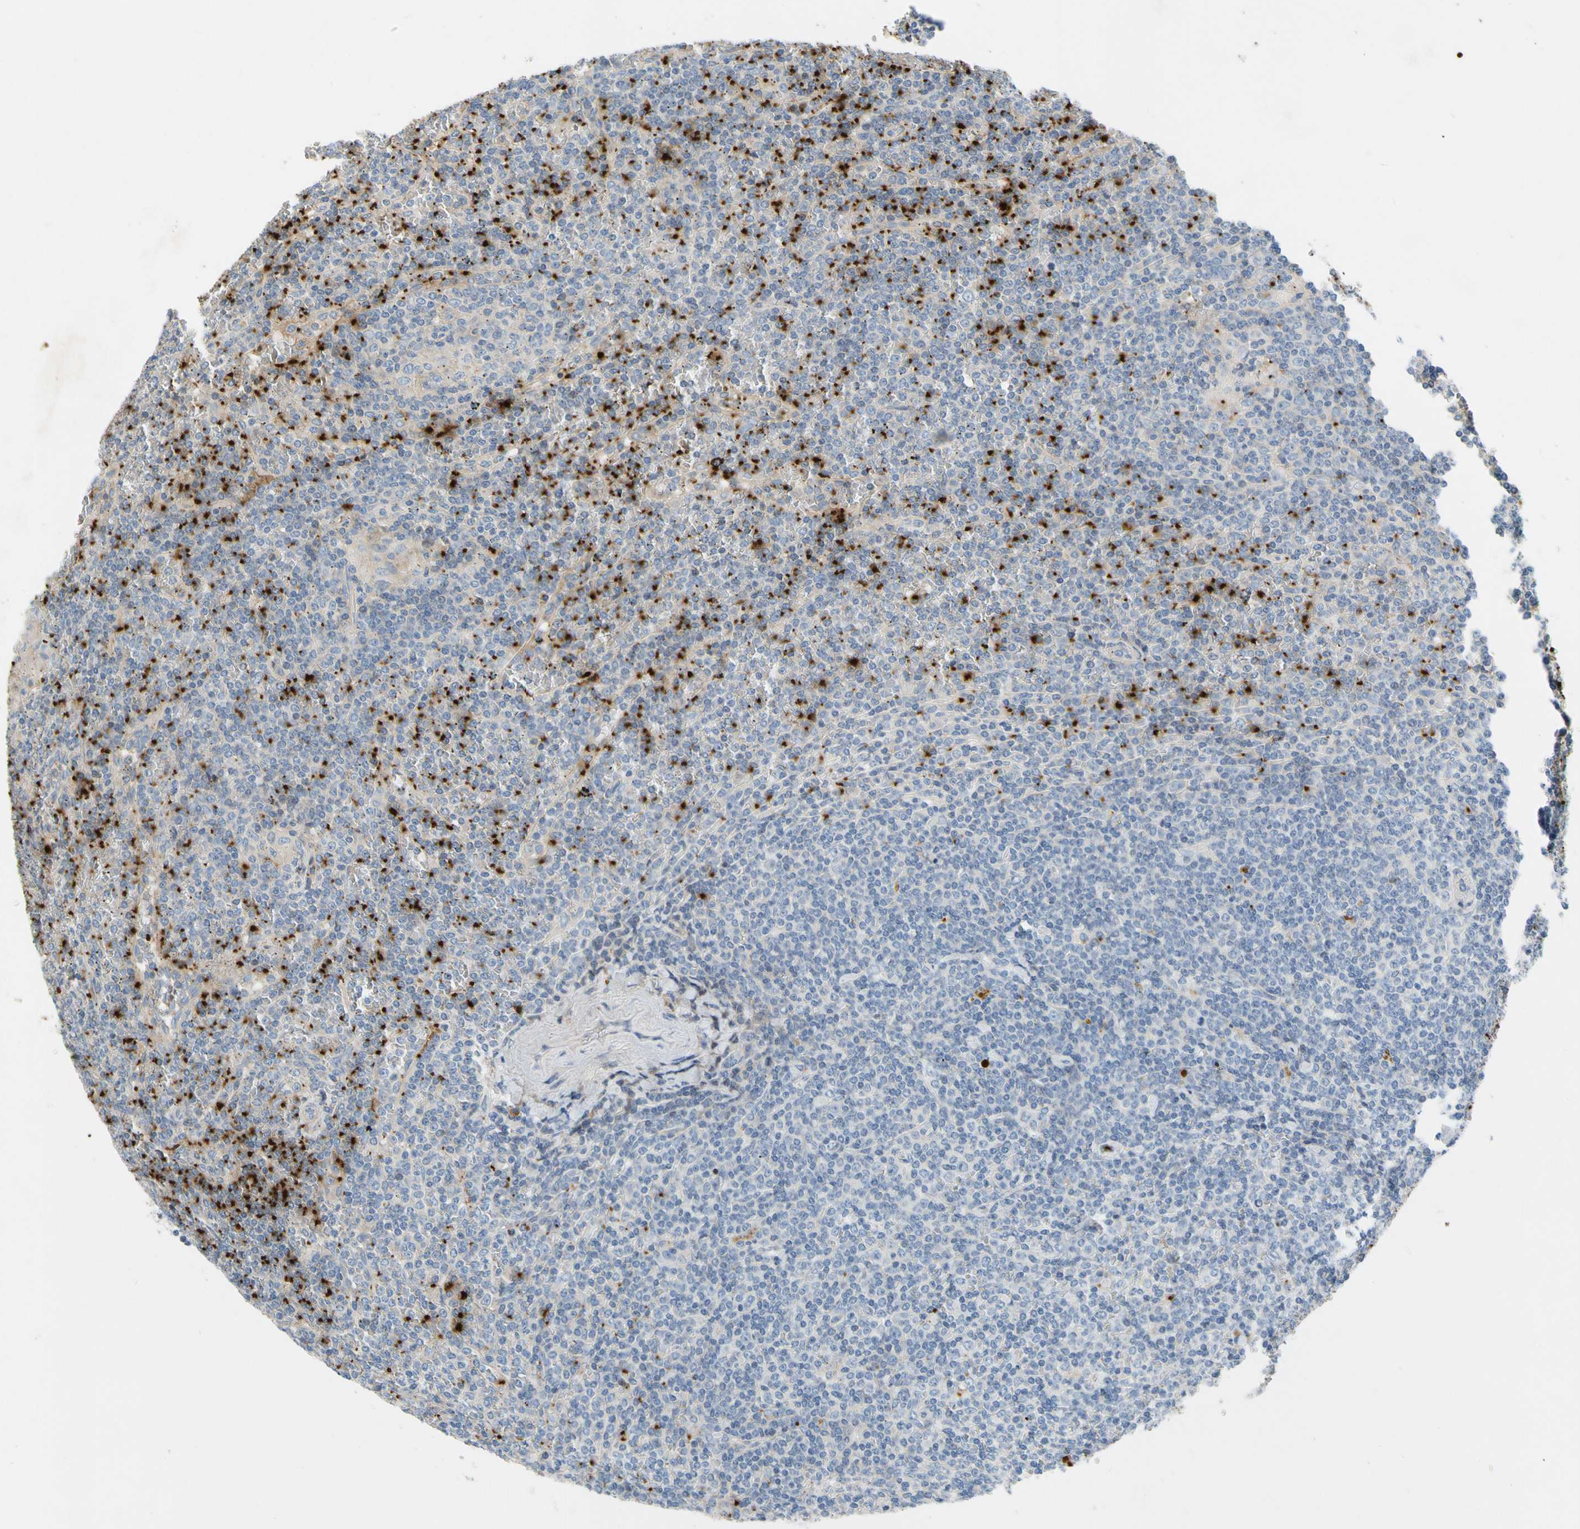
{"staining": {"intensity": "negative", "quantity": "none", "location": "none"}, "tissue": "lymphoma", "cell_type": "Tumor cells", "image_type": "cancer", "snomed": [{"axis": "morphology", "description": "Malignant lymphoma, non-Hodgkin's type, Low grade"}, {"axis": "topography", "description": "Spleen"}], "caption": "An IHC histopathology image of low-grade malignant lymphoma, non-Hodgkin's type is shown. There is no staining in tumor cells of low-grade malignant lymphoma, non-Hodgkin's type.", "gene": "PPBP", "patient": {"sex": "female", "age": 19}}